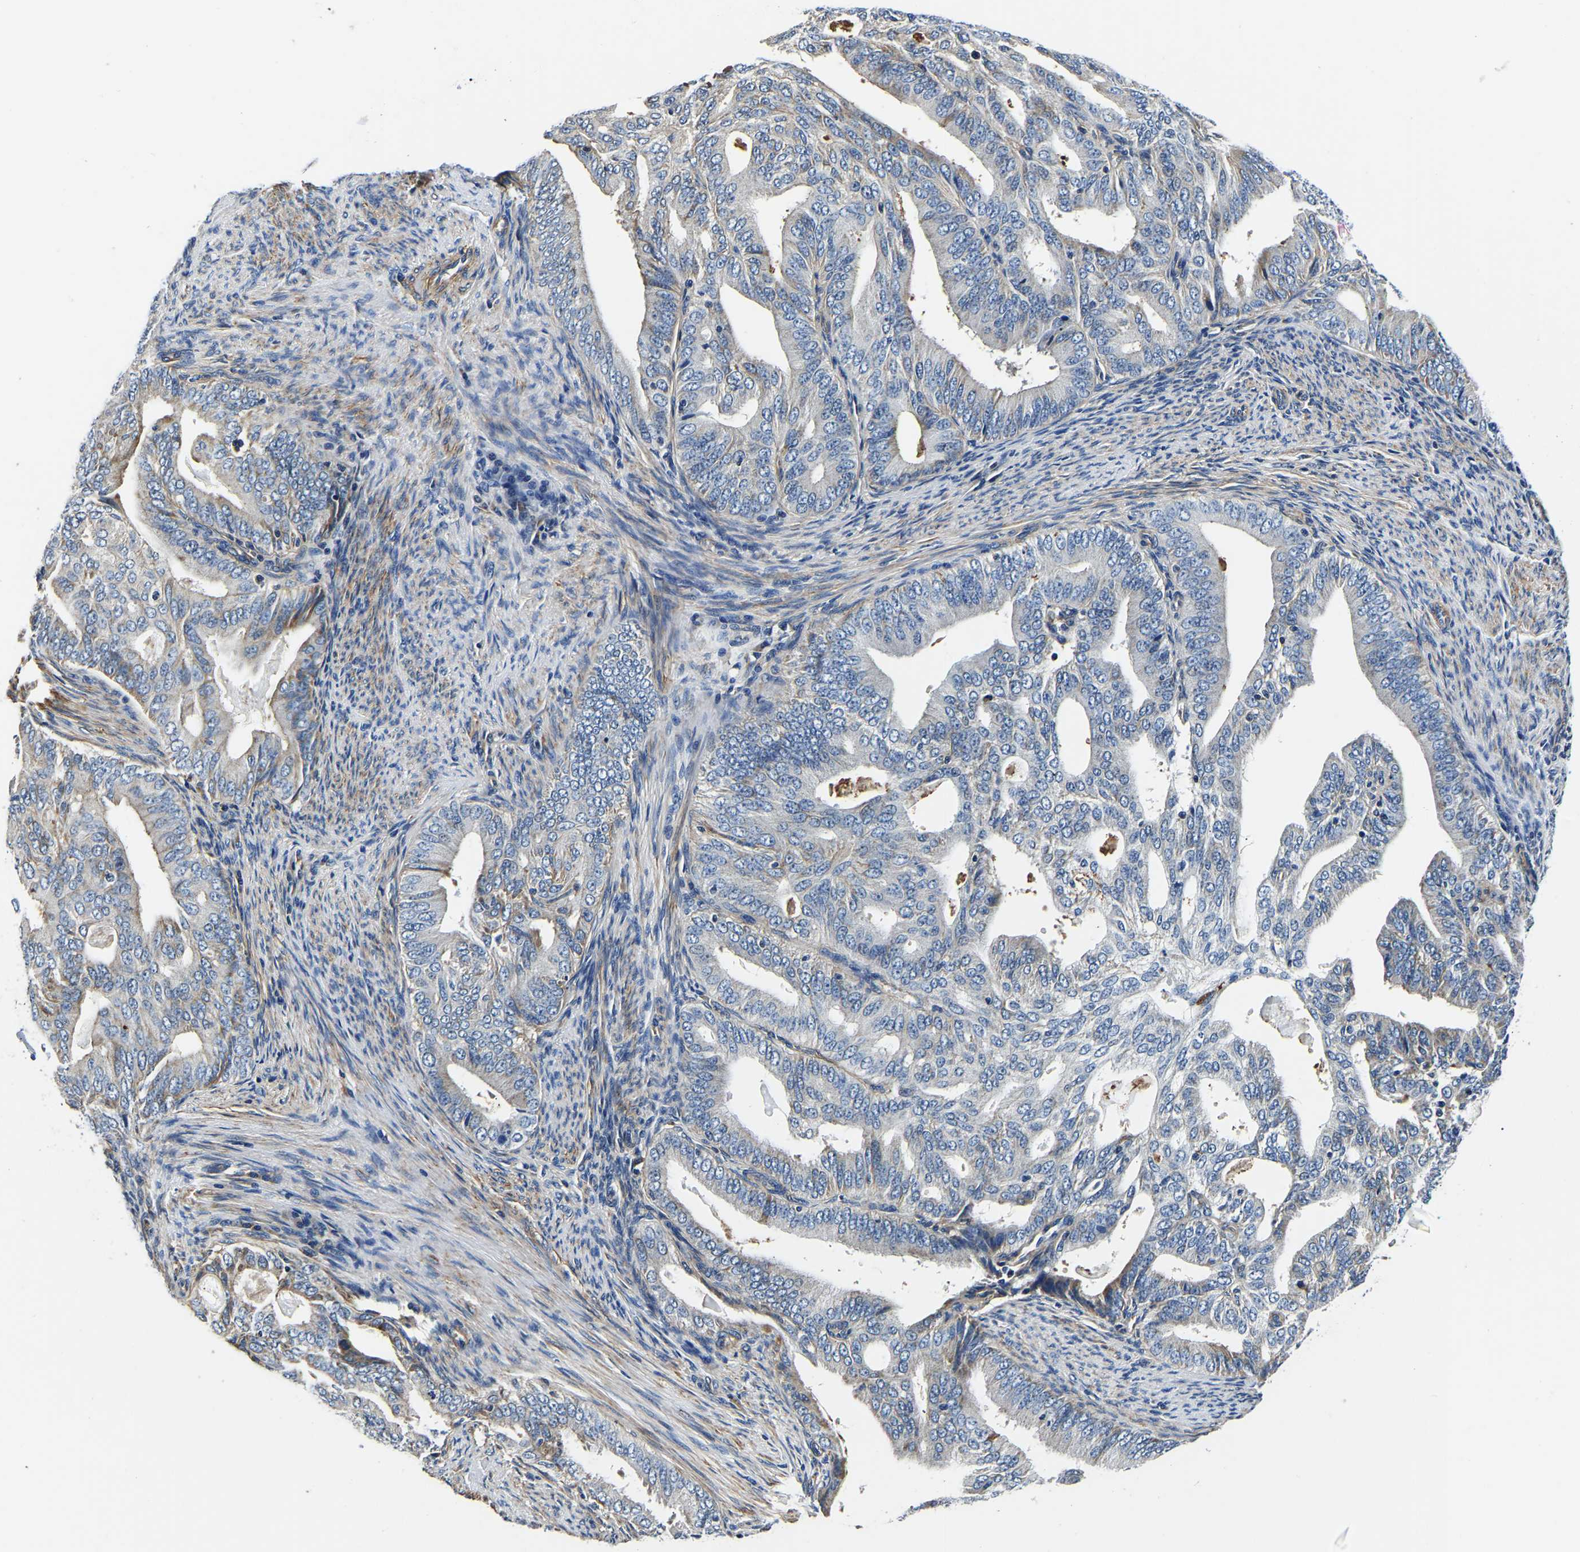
{"staining": {"intensity": "moderate", "quantity": "<25%", "location": "cytoplasmic/membranous"}, "tissue": "endometrial cancer", "cell_type": "Tumor cells", "image_type": "cancer", "snomed": [{"axis": "morphology", "description": "Adenocarcinoma, NOS"}, {"axis": "topography", "description": "Endometrium"}], "caption": "Protein expression analysis of endometrial cancer (adenocarcinoma) shows moderate cytoplasmic/membranous staining in approximately <25% of tumor cells.", "gene": "KCTD17", "patient": {"sex": "female", "age": 58}}